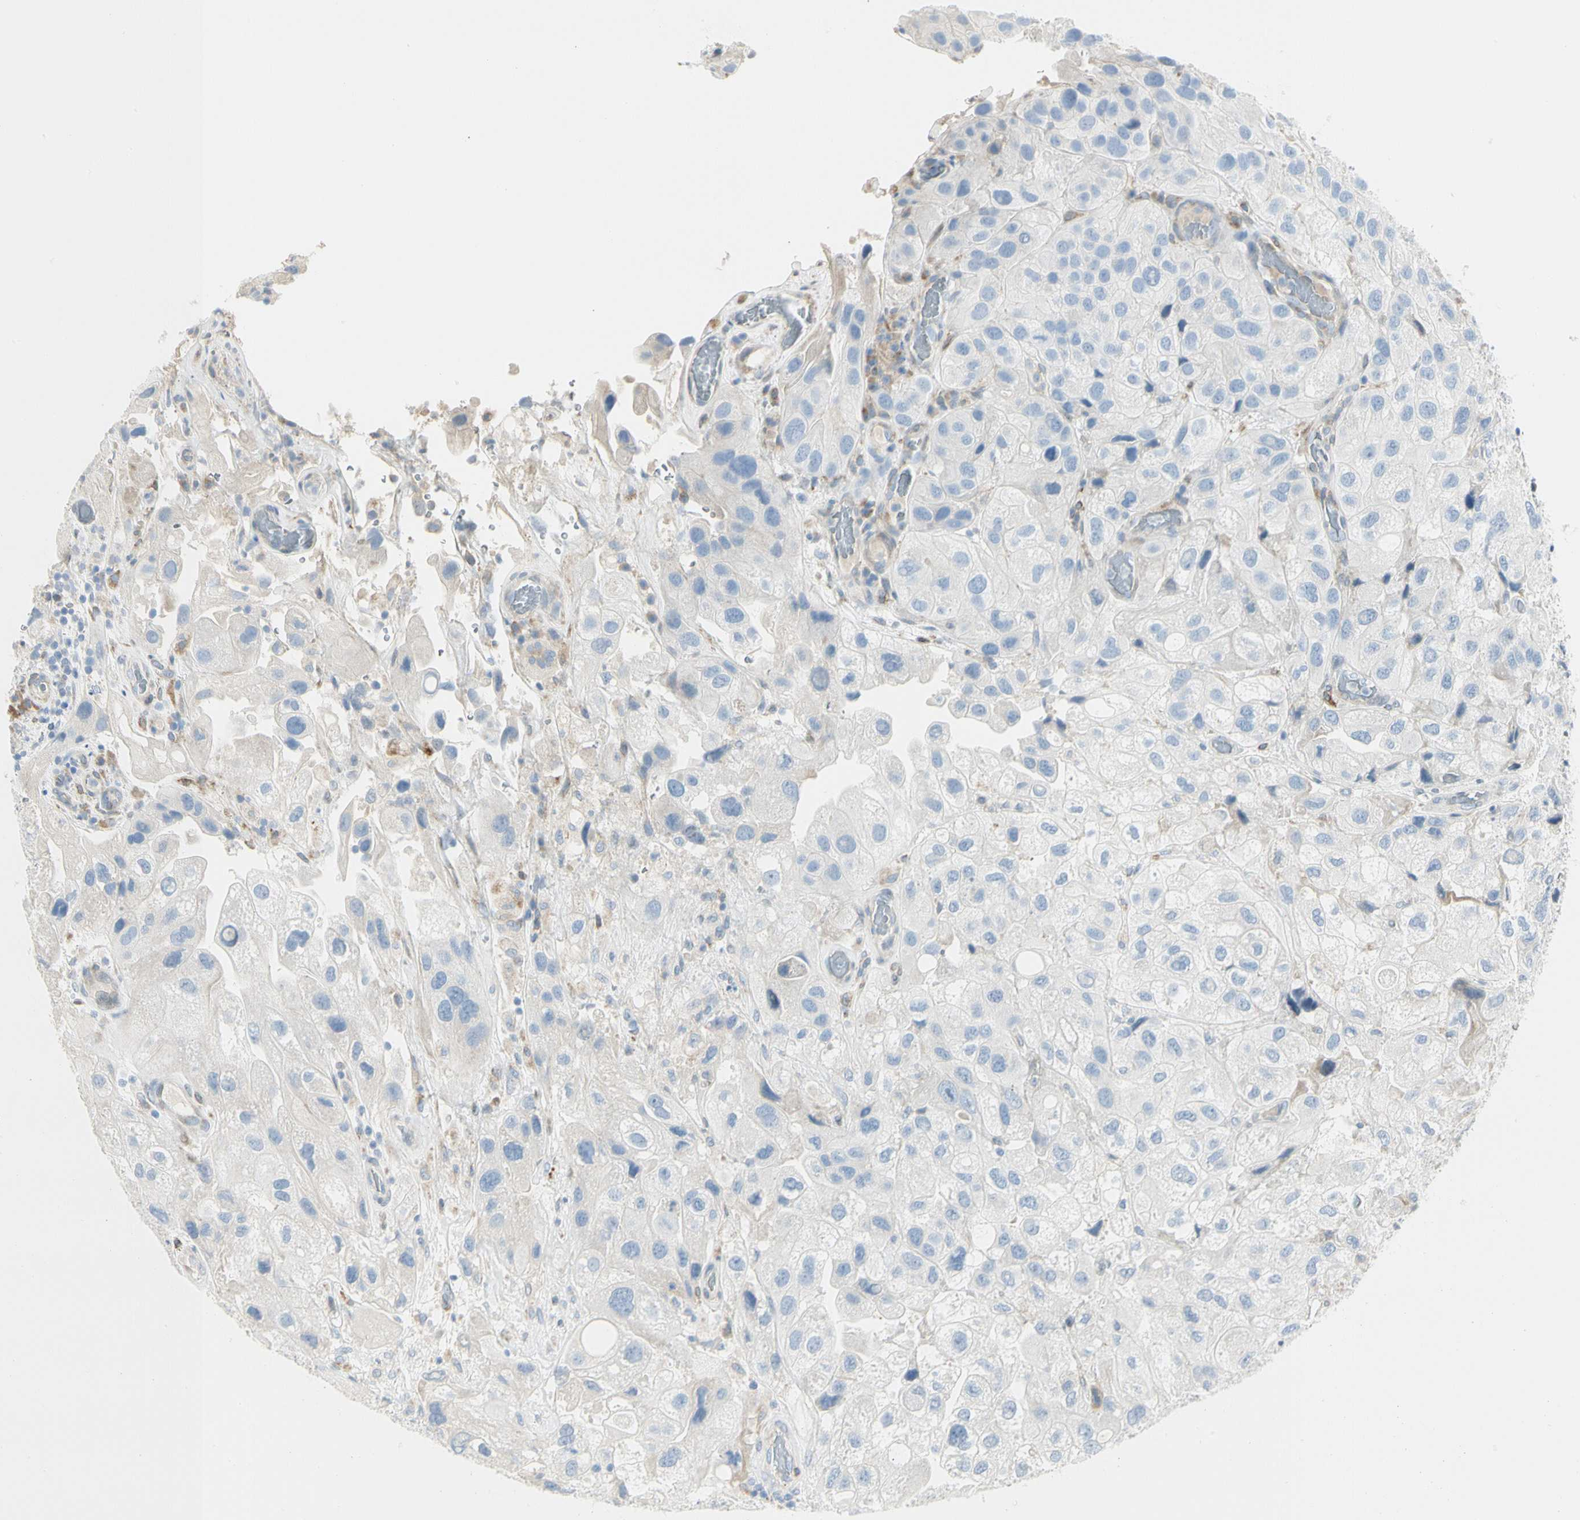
{"staining": {"intensity": "negative", "quantity": "none", "location": "none"}, "tissue": "urothelial cancer", "cell_type": "Tumor cells", "image_type": "cancer", "snomed": [{"axis": "morphology", "description": "Urothelial carcinoma, High grade"}, {"axis": "topography", "description": "Urinary bladder"}], "caption": "Immunohistochemistry (IHC) of urothelial cancer demonstrates no expression in tumor cells.", "gene": "TNFSF11", "patient": {"sex": "female", "age": 64}}